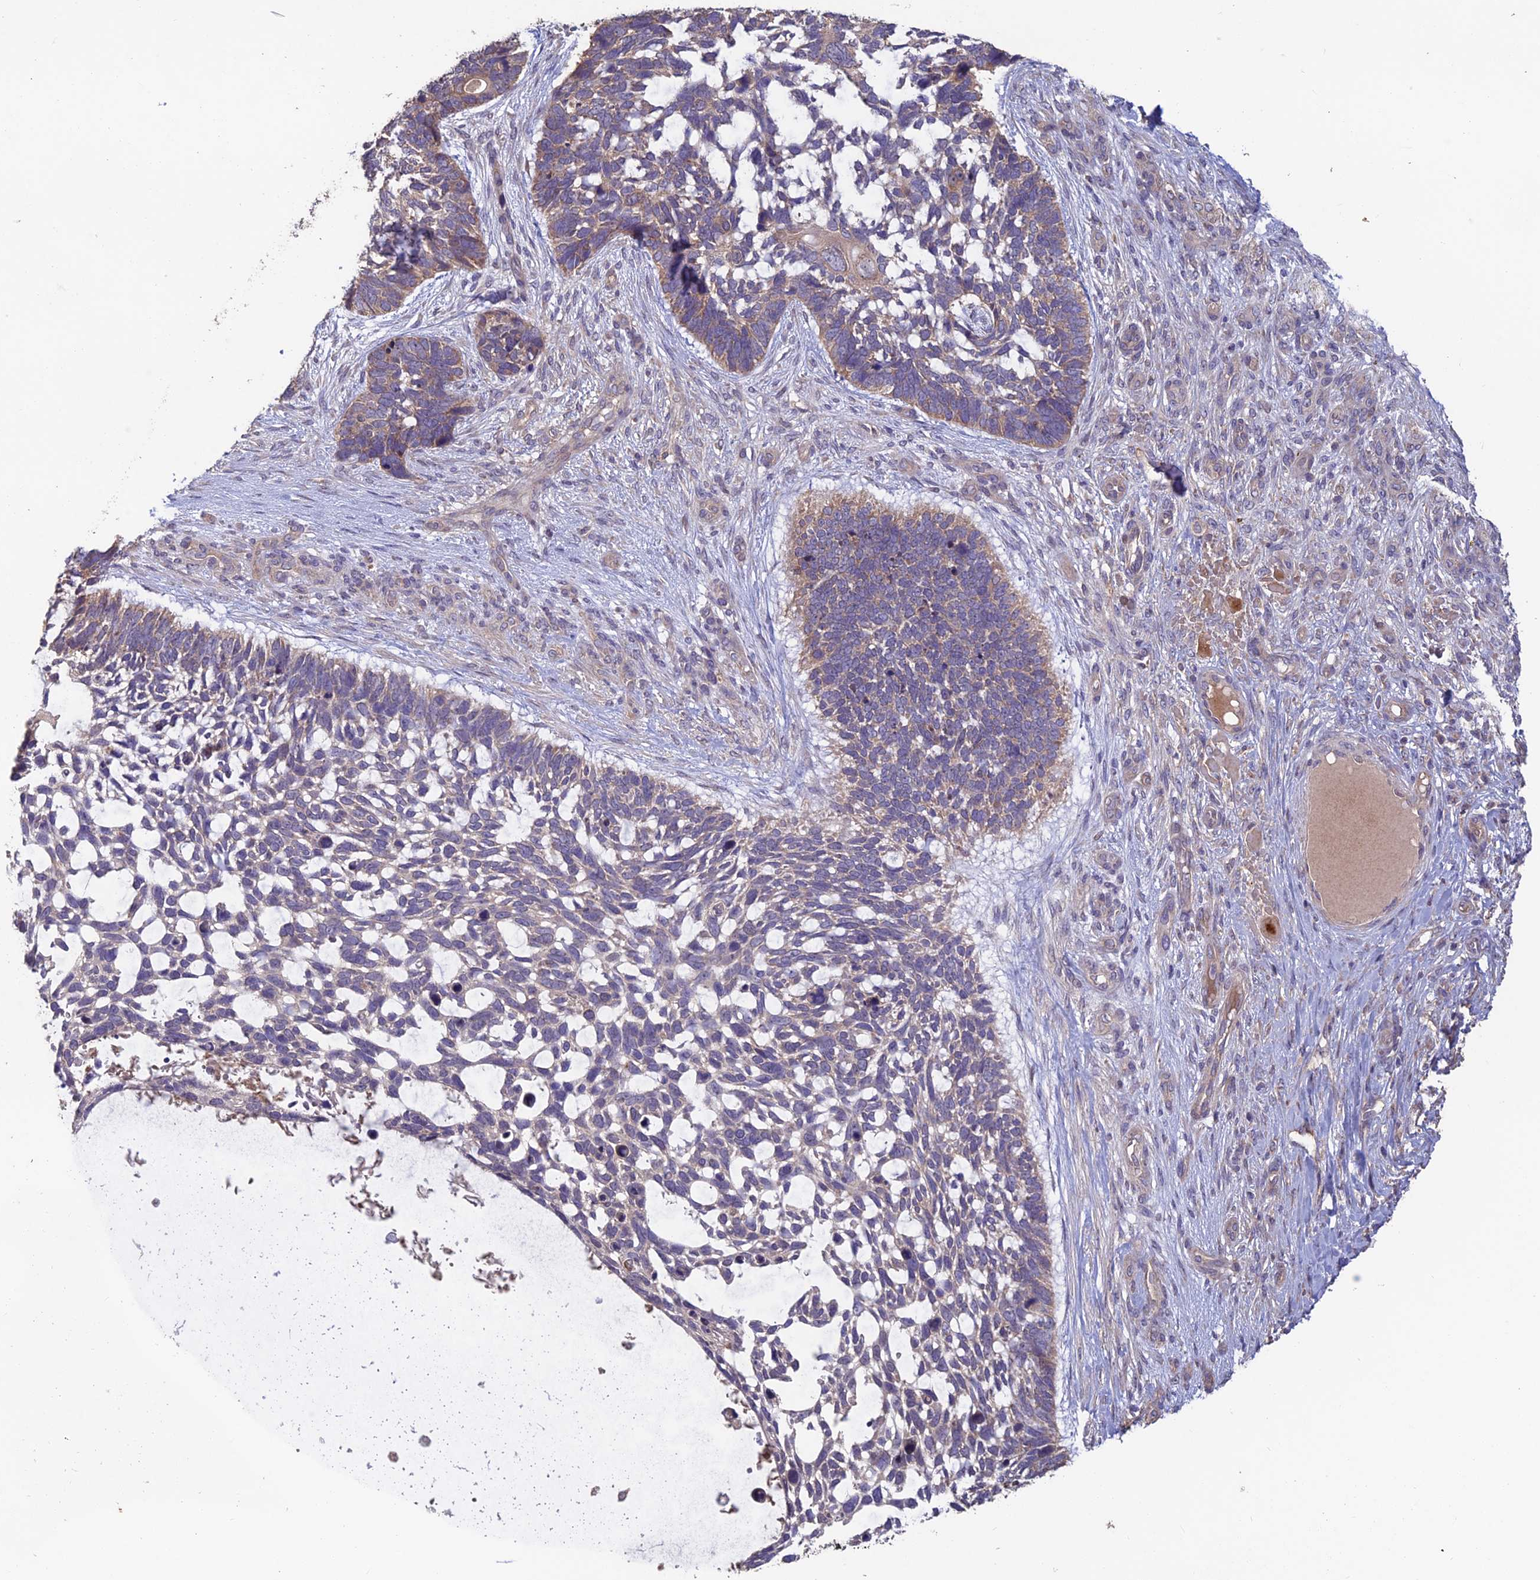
{"staining": {"intensity": "moderate", "quantity": "25%-75%", "location": "cytoplasmic/membranous"}, "tissue": "skin cancer", "cell_type": "Tumor cells", "image_type": "cancer", "snomed": [{"axis": "morphology", "description": "Basal cell carcinoma"}, {"axis": "topography", "description": "Skin"}], "caption": "Human skin cancer (basal cell carcinoma) stained with a brown dye reveals moderate cytoplasmic/membranous positive staining in approximately 25%-75% of tumor cells.", "gene": "SHISA5", "patient": {"sex": "male", "age": 88}}